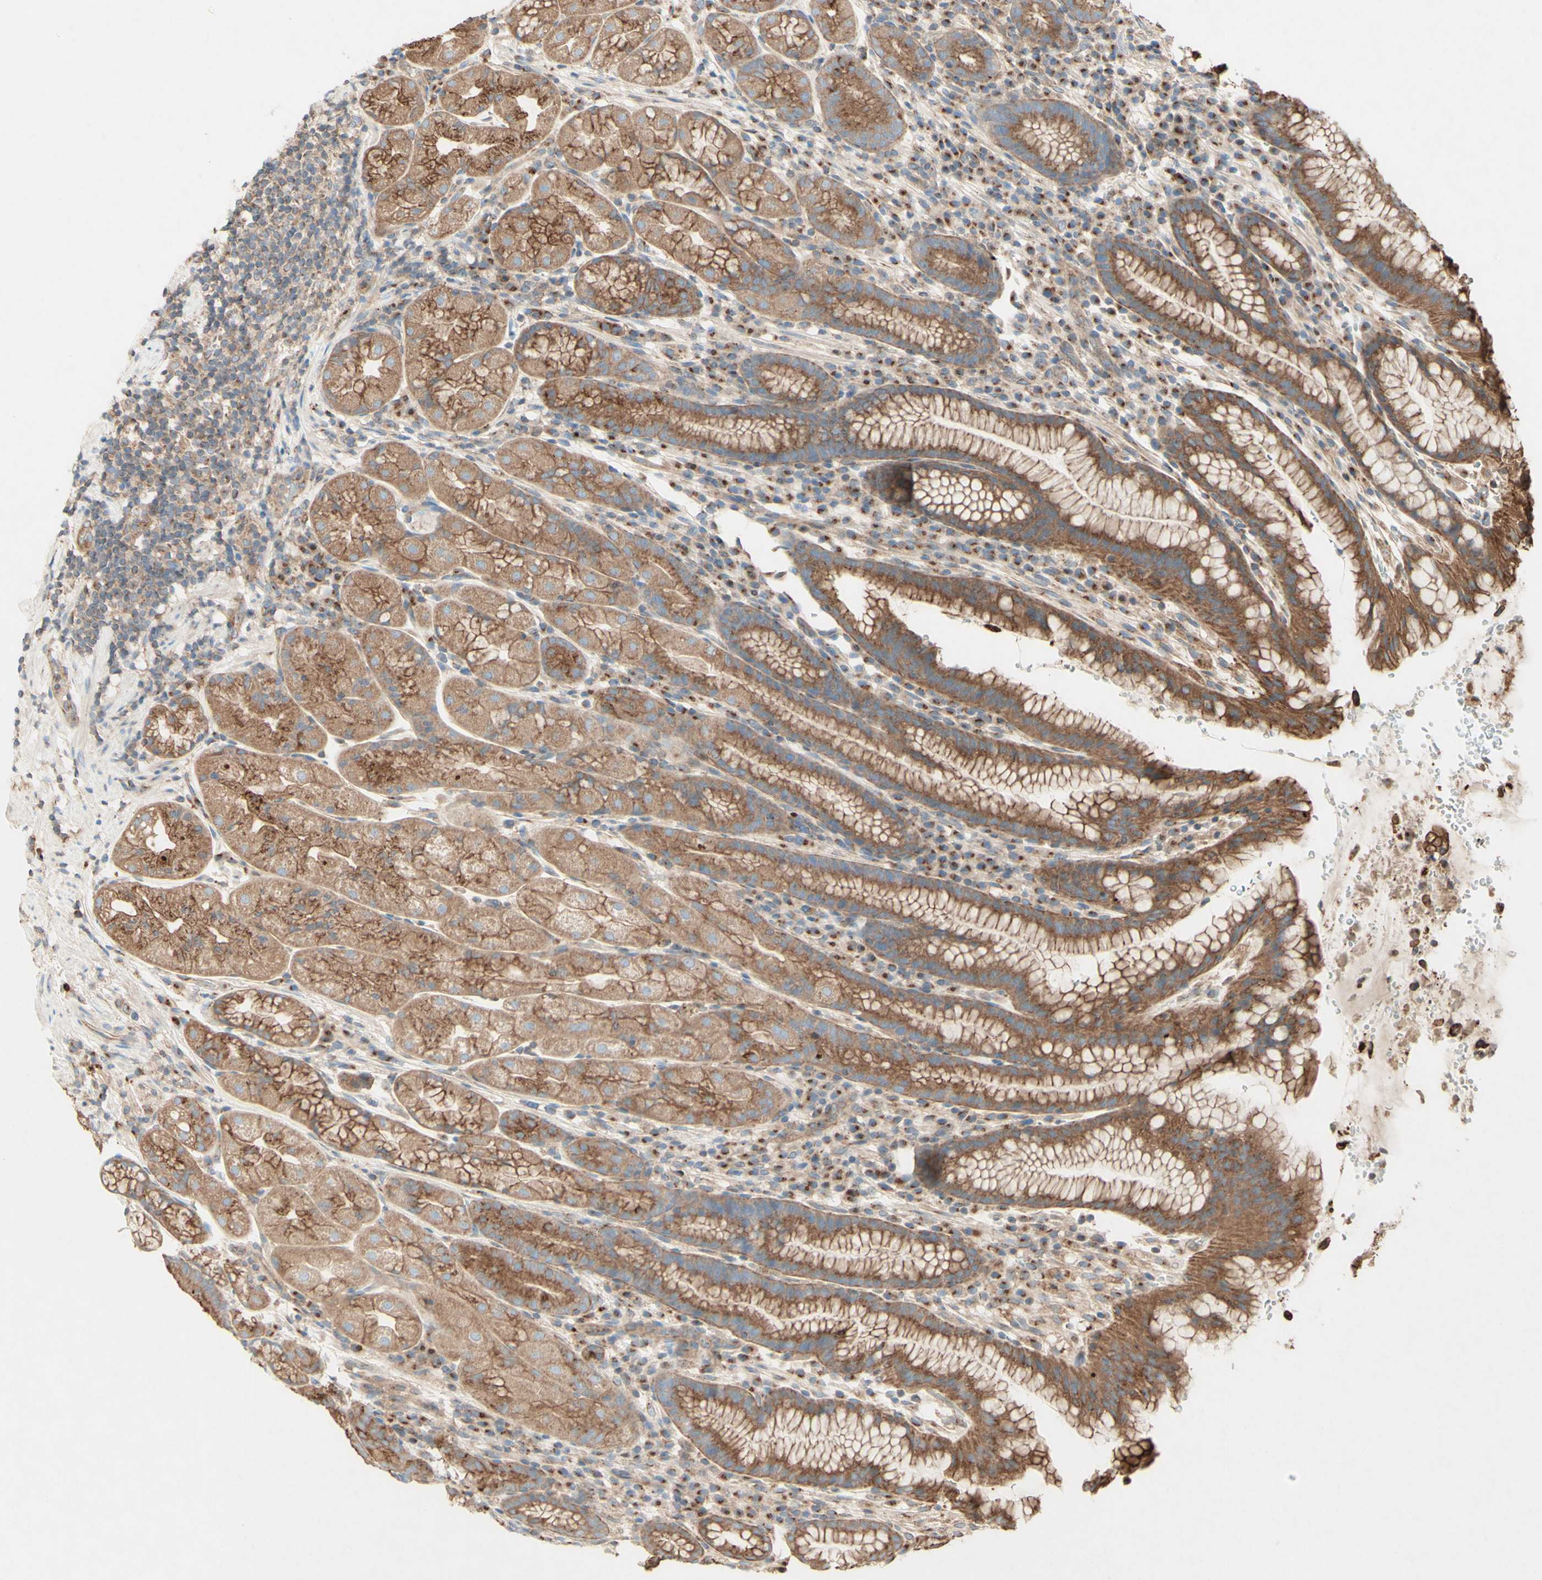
{"staining": {"intensity": "moderate", "quantity": ">75%", "location": "cytoplasmic/membranous"}, "tissue": "stomach", "cell_type": "Glandular cells", "image_type": "normal", "snomed": [{"axis": "morphology", "description": "Normal tissue, NOS"}, {"axis": "topography", "description": "Stomach, lower"}], "caption": "Unremarkable stomach exhibits moderate cytoplasmic/membranous positivity in approximately >75% of glandular cells The staining is performed using DAB (3,3'-diaminobenzidine) brown chromogen to label protein expression. The nuclei are counter-stained blue using hematoxylin..", "gene": "MTM1", "patient": {"sex": "male", "age": 52}}